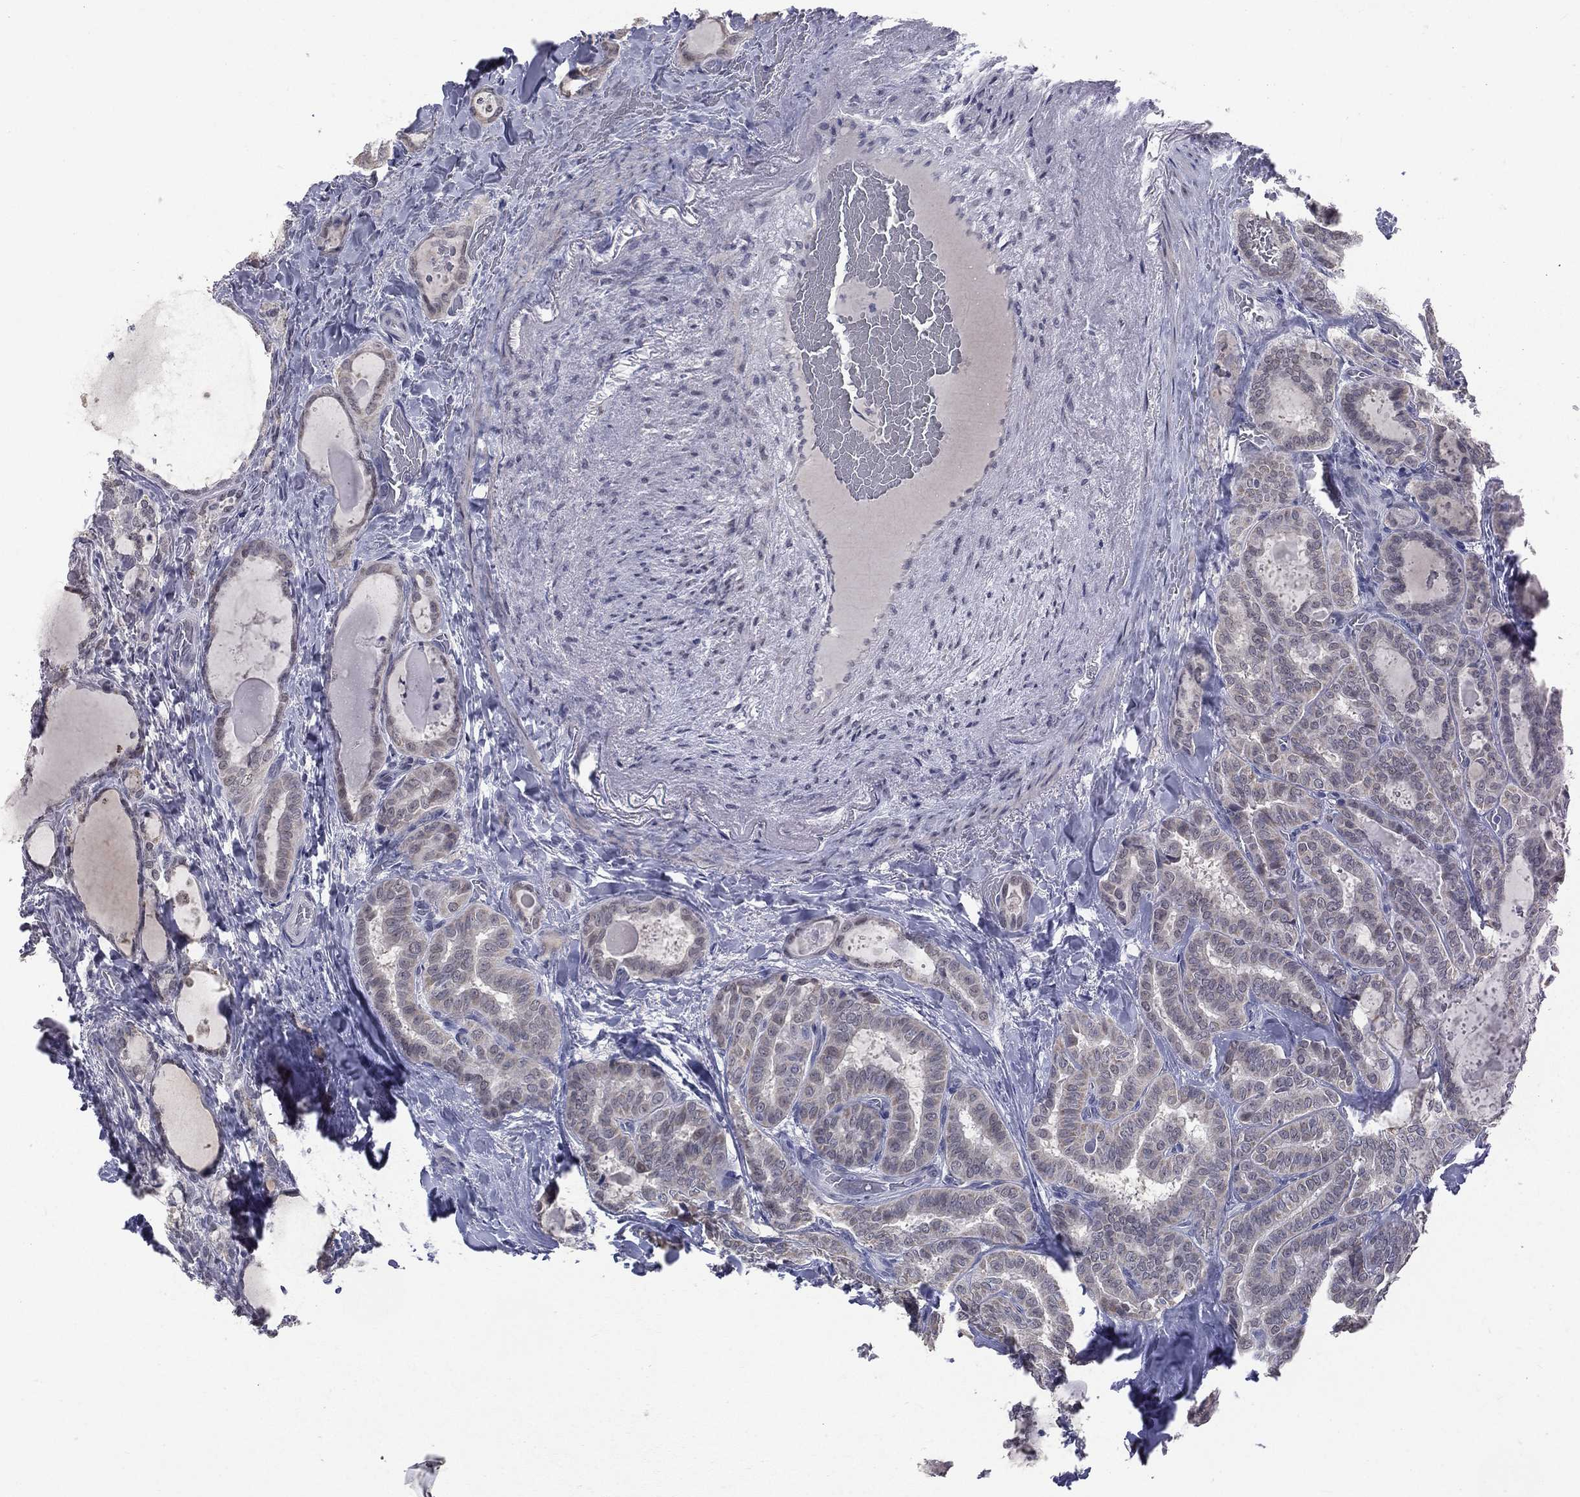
{"staining": {"intensity": "weak", "quantity": "<25%", "location": "cytoplasmic/membranous"}, "tissue": "thyroid cancer", "cell_type": "Tumor cells", "image_type": "cancer", "snomed": [{"axis": "morphology", "description": "Papillary adenocarcinoma, NOS"}, {"axis": "topography", "description": "Thyroid gland"}], "caption": "Protein analysis of papillary adenocarcinoma (thyroid) reveals no significant positivity in tumor cells. The staining is performed using DAB brown chromogen with nuclei counter-stained in using hematoxylin.", "gene": "DMKN", "patient": {"sex": "female", "age": 39}}